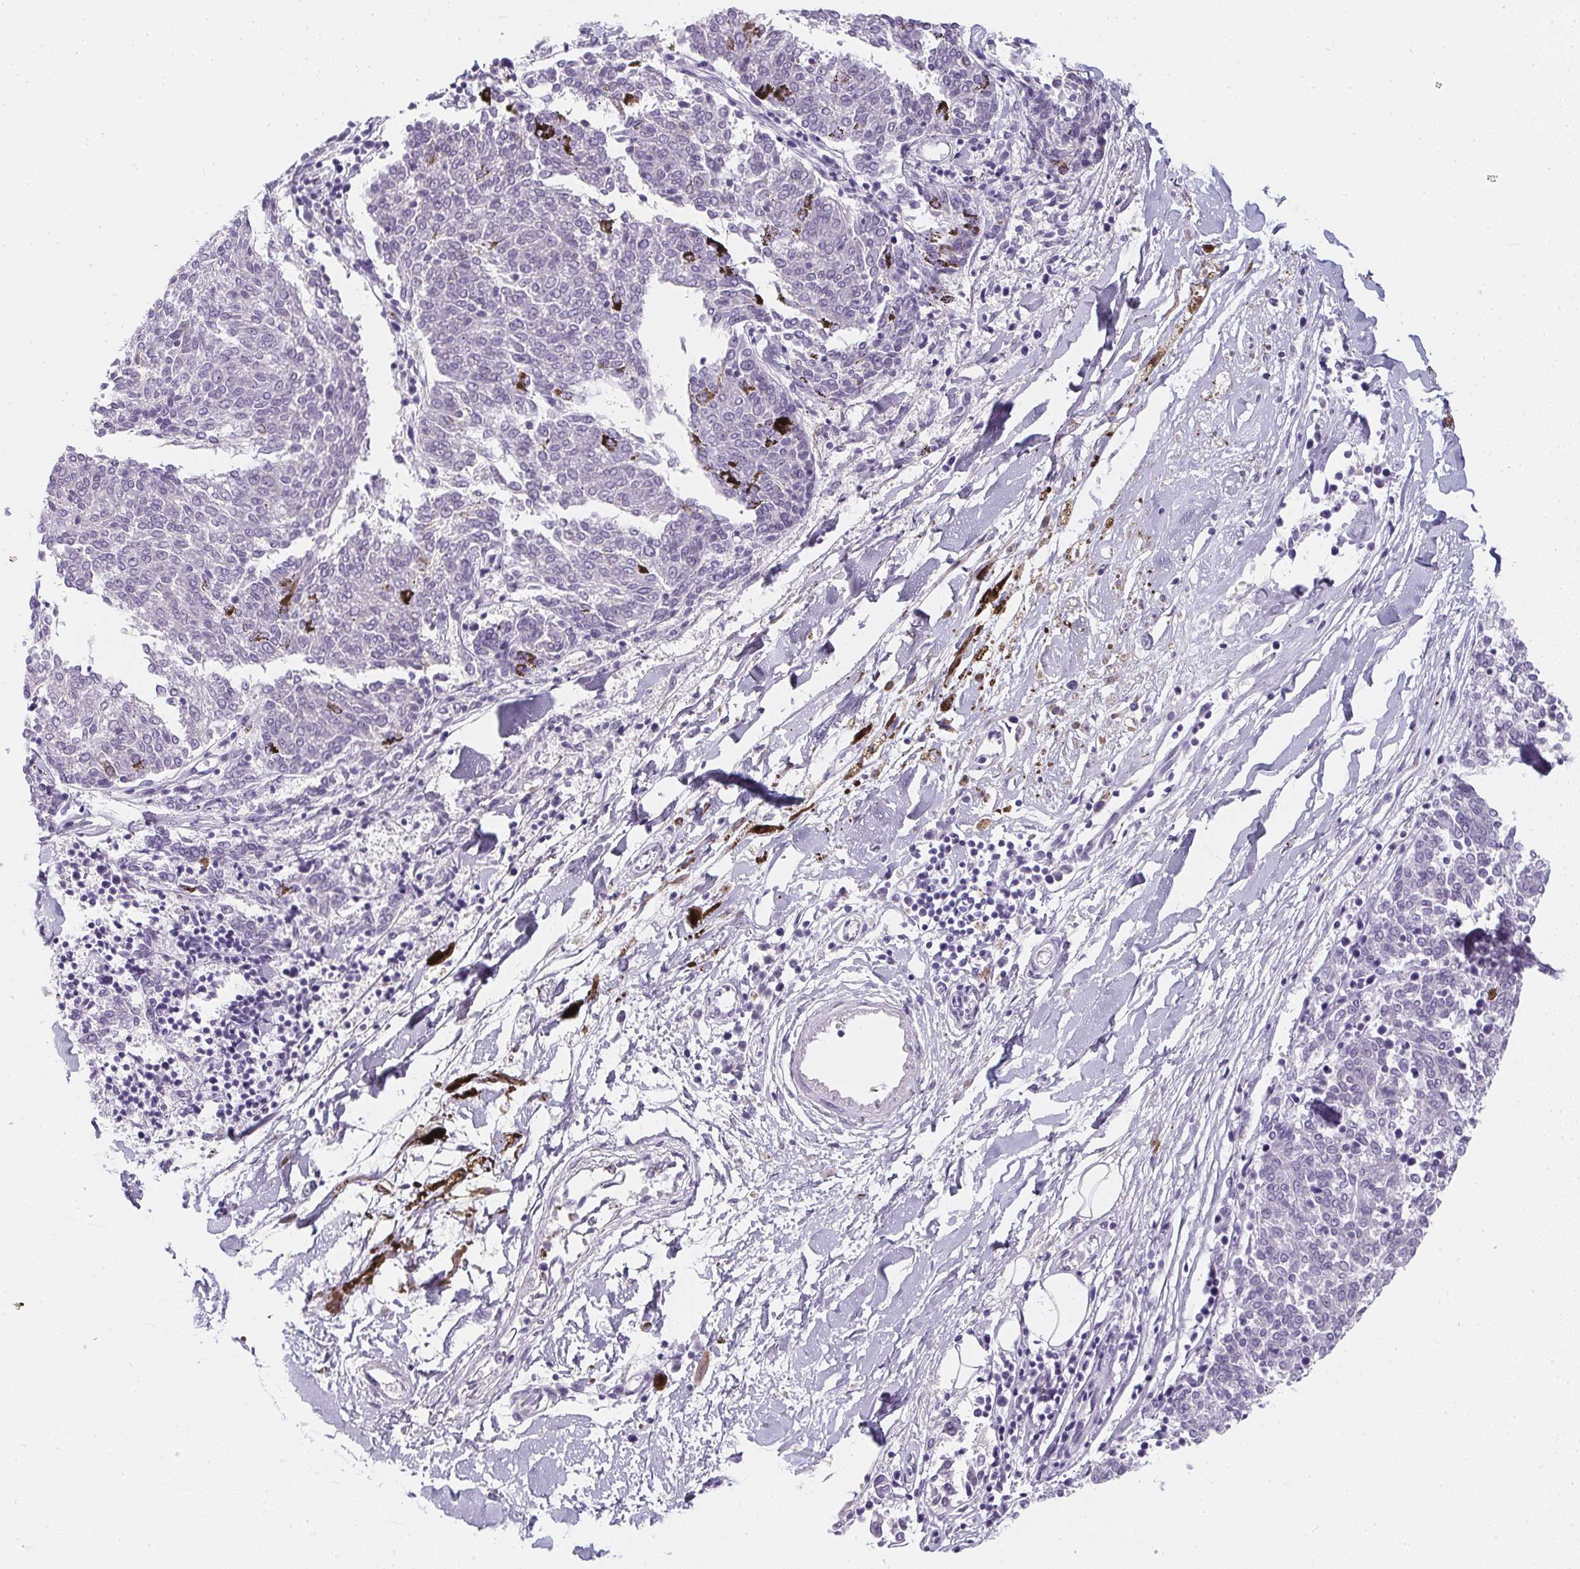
{"staining": {"intensity": "negative", "quantity": "none", "location": "none"}, "tissue": "melanoma", "cell_type": "Tumor cells", "image_type": "cancer", "snomed": [{"axis": "morphology", "description": "Malignant melanoma, NOS"}, {"axis": "topography", "description": "Skin"}], "caption": "Tumor cells show no significant protein positivity in melanoma. The staining was performed using DAB to visualize the protein expression in brown, while the nuclei were stained in blue with hematoxylin (Magnification: 20x).", "gene": "MAP1A", "patient": {"sex": "female", "age": 72}}